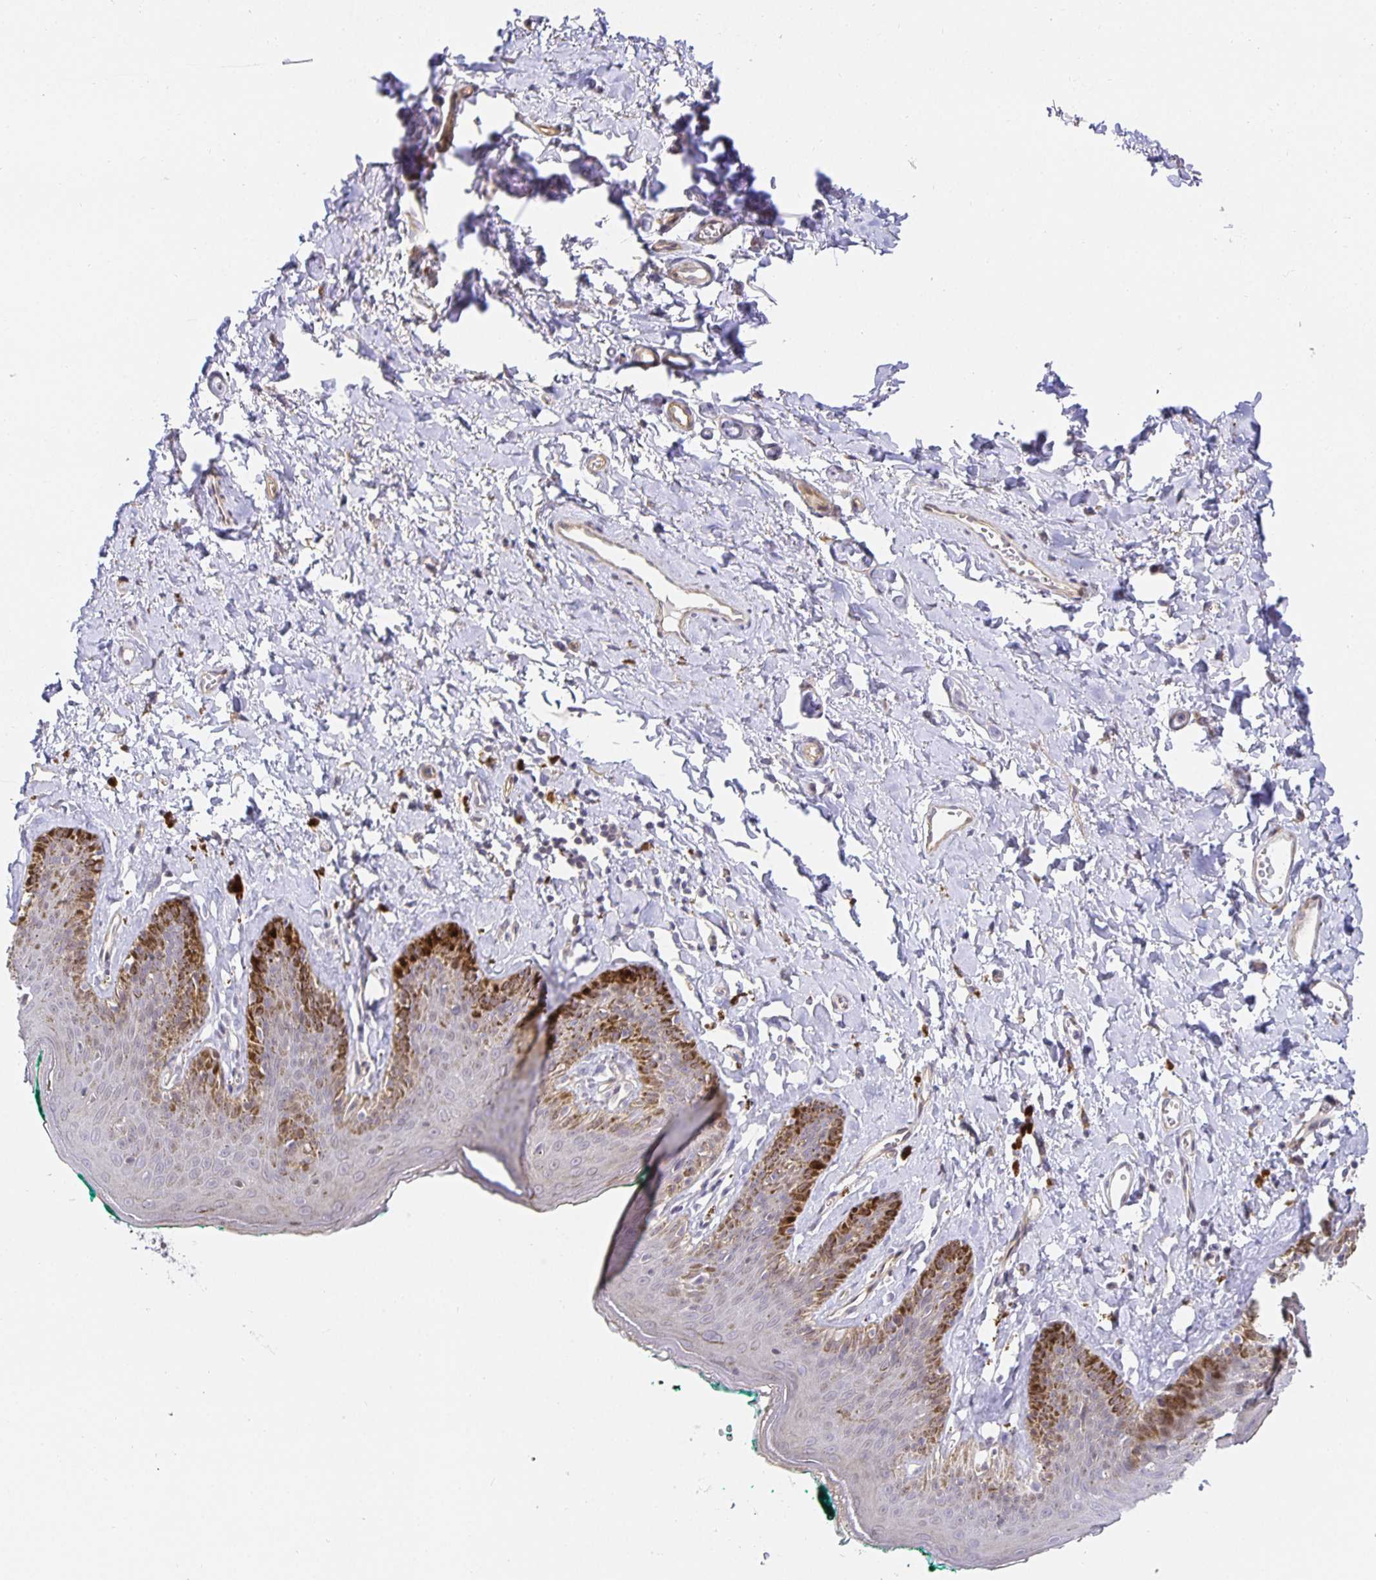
{"staining": {"intensity": "weak", "quantity": "25%-75%", "location": "nuclear"}, "tissue": "skin", "cell_type": "Epidermal cells", "image_type": "normal", "snomed": [{"axis": "morphology", "description": "Normal tissue, NOS"}, {"axis": "topography", "description": "Vulva"}, {"axis": "topography", "description": "Peripheral nerve tissue"}], "caption": "Immunohistochemical staining of benign human skin reveals 25%-75% levels of weak nuclear protein staining in approximately 25%-75% of epidermal cells.", "gene": "TJP3", "patient": {"sex": "female", "age": 66}}